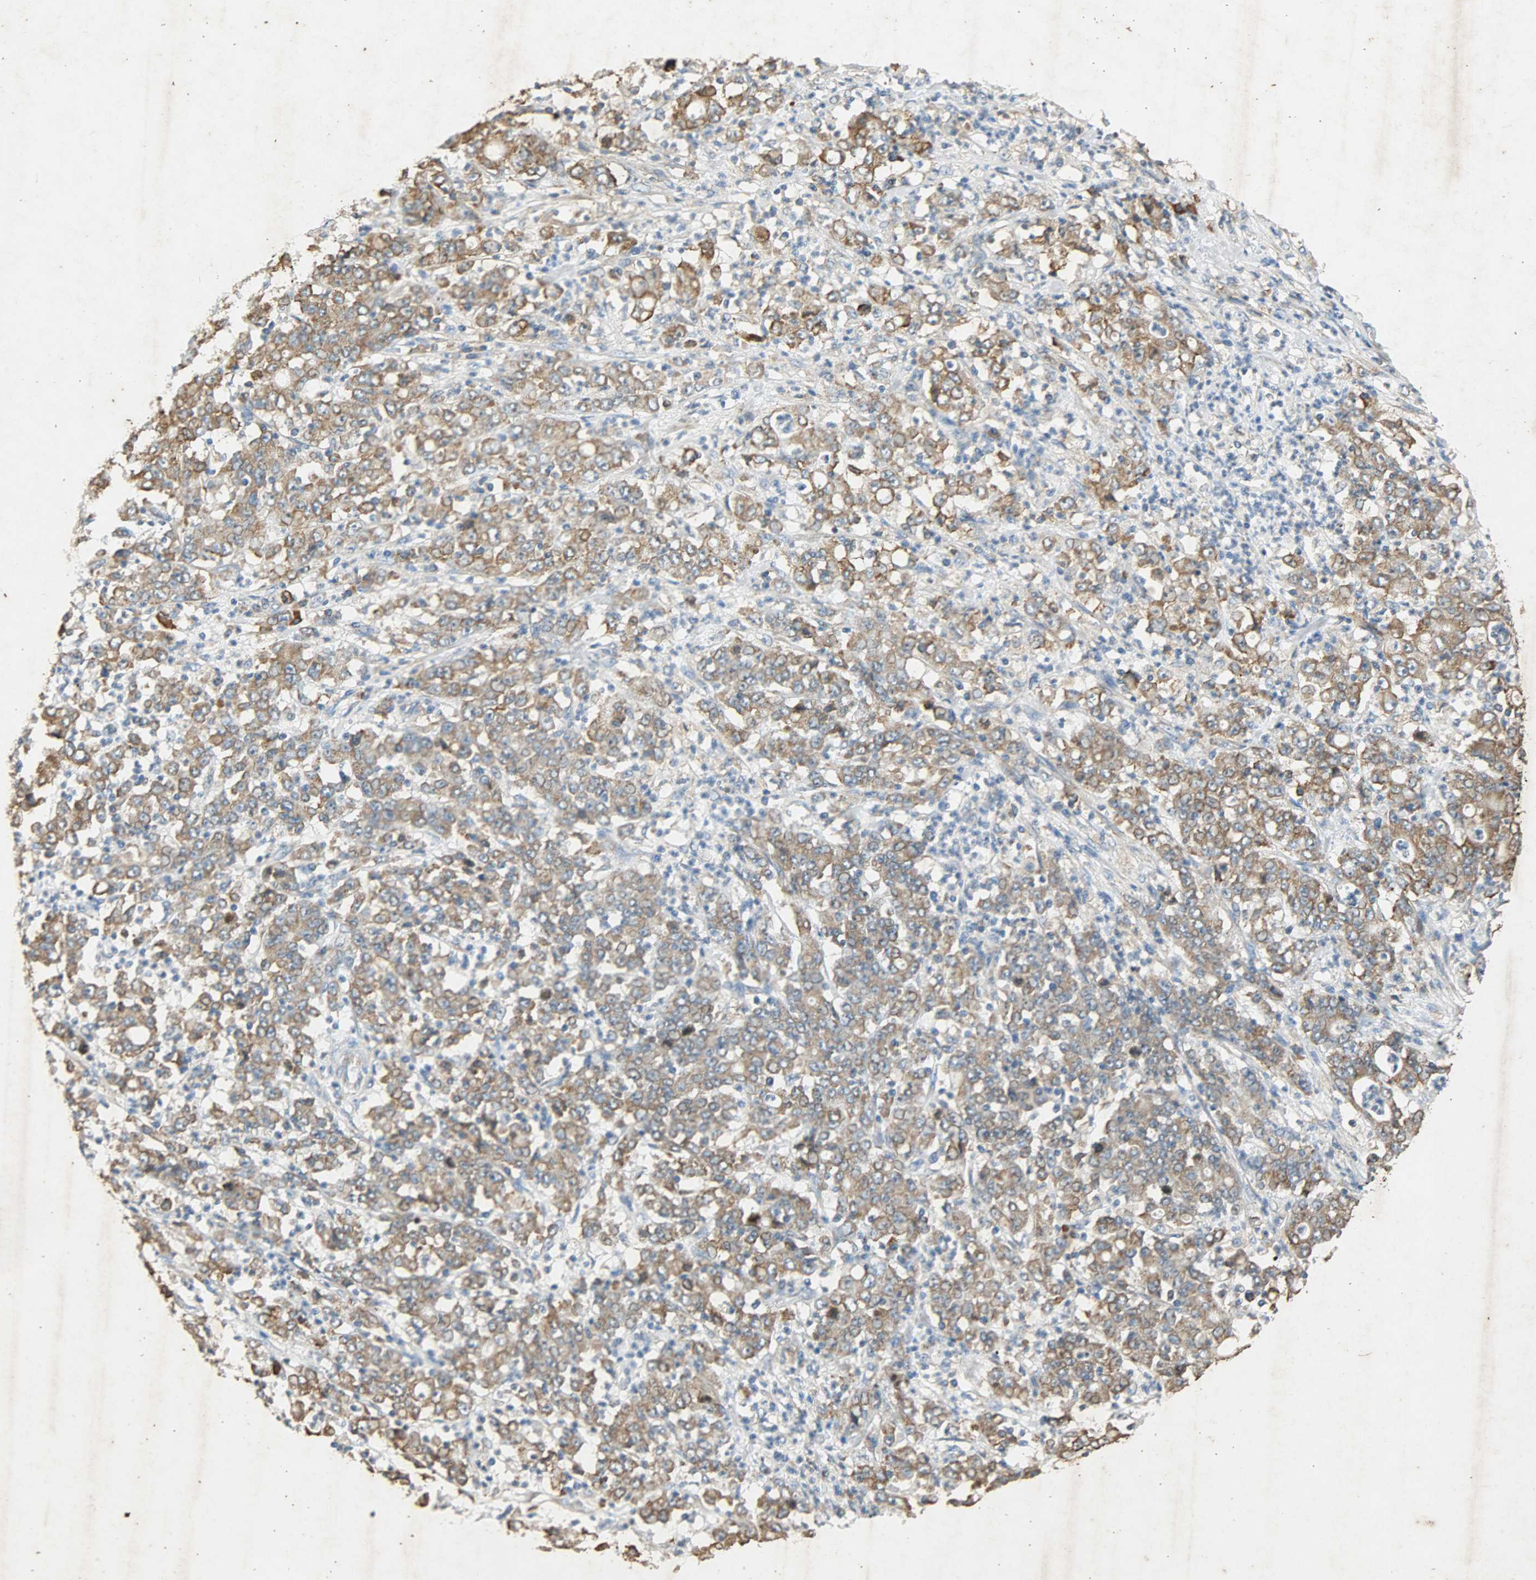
{"staining": {"intensity": "moderate", "quantity": ">75%", "location": "cytoplasmic/membranous"}, "tissue": "stomach cancer", "cell_type": "Tumor cells", "image_type": "cancer", "snomed": [{"axis": "morphology", "description": "Adenocarcinoma, NOS"}, {"axis": "topography", "description": "Stomach, lower"}], "caption": "About >75% of tumor cells in stomach adenocarcinoma exhibit moderate cytoplasmic/membranous protein staining as visualized by brown immunohistochemical staining.", "gene": "HSPA5", "patient": {"sex": "female", "age": 71}}